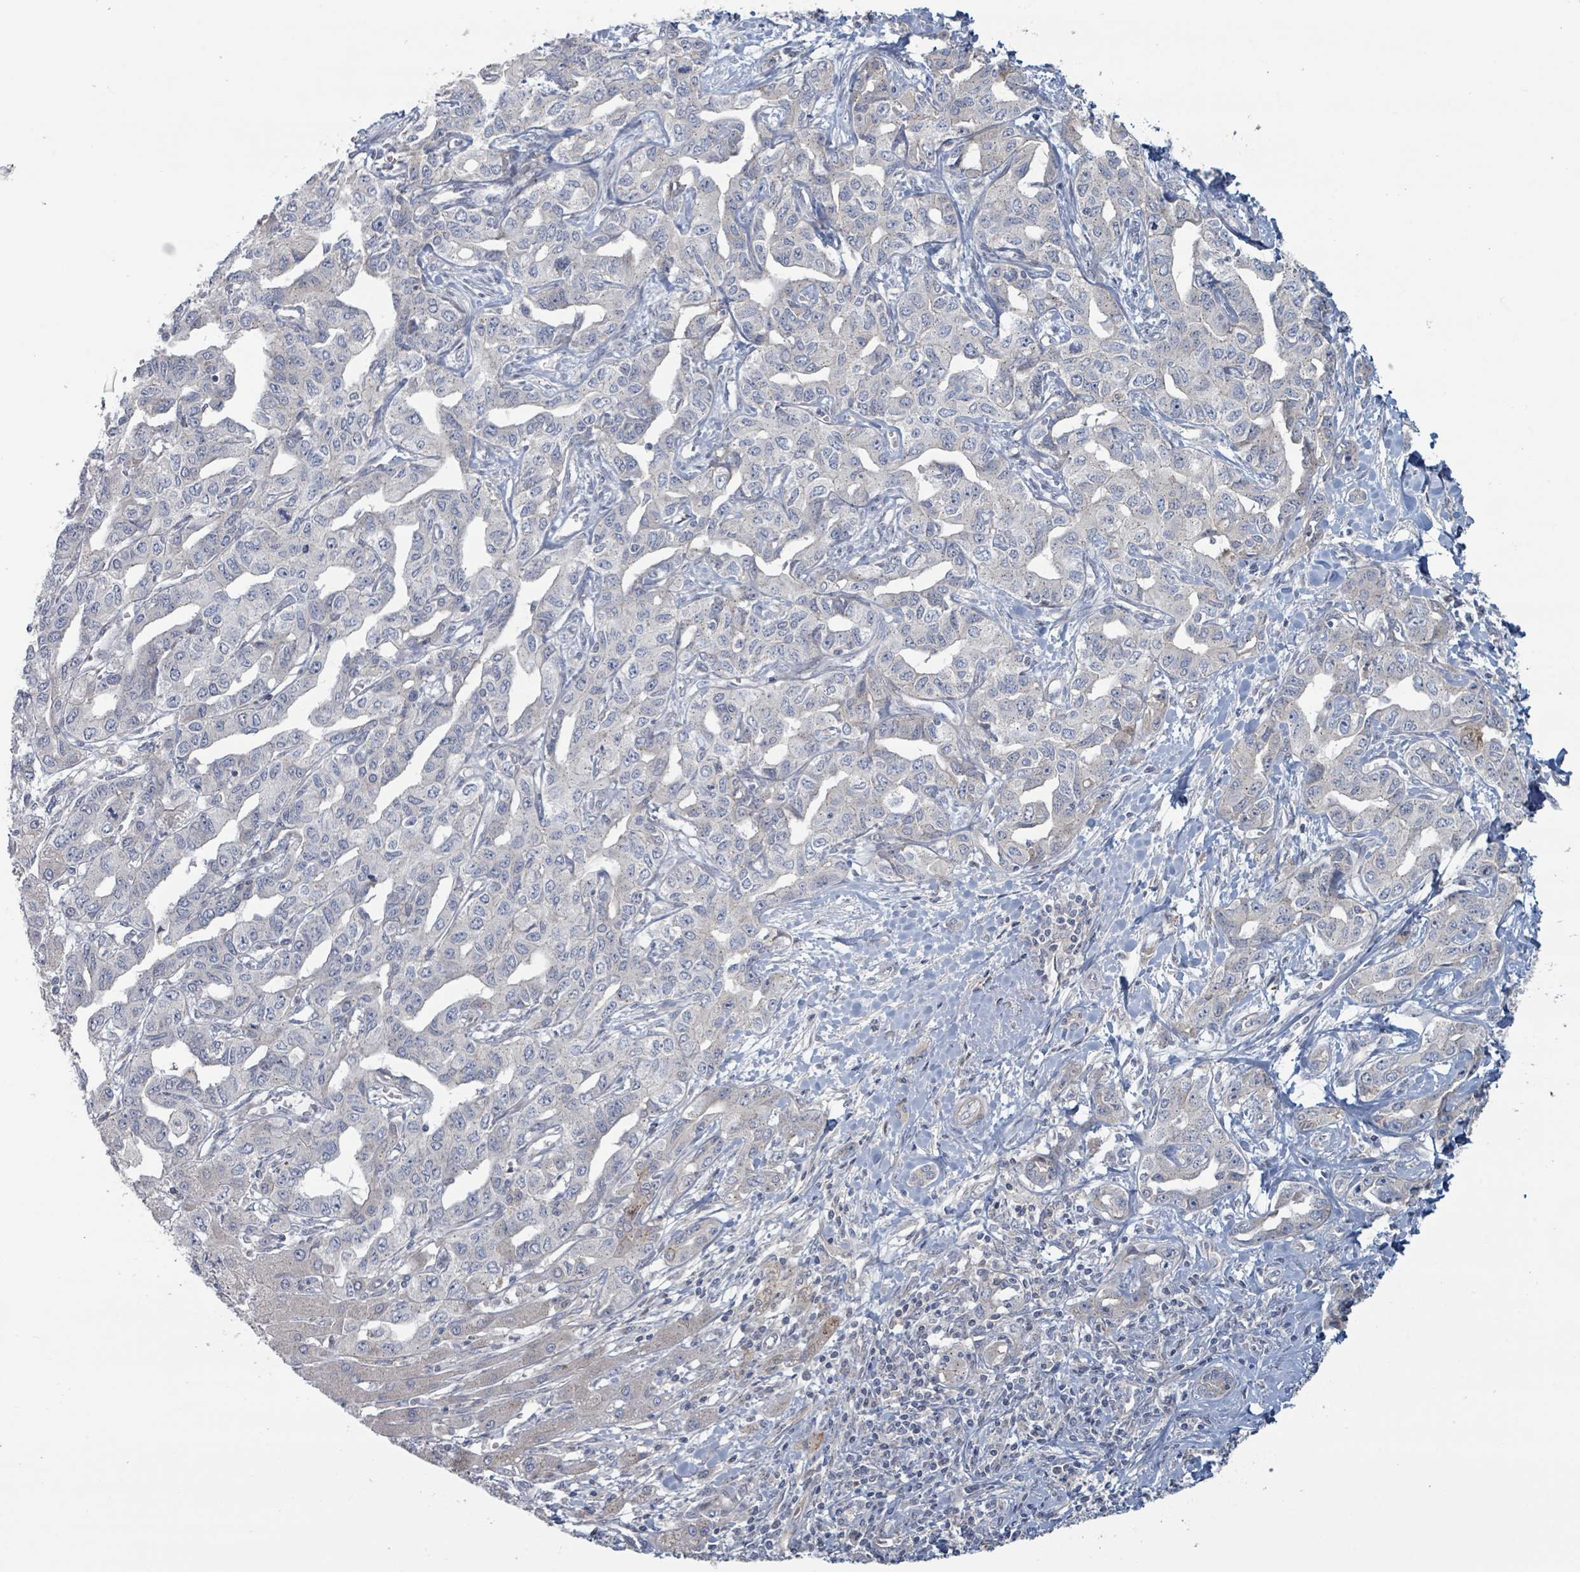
{"staining": {"intensity": "negative", "quantity": "none", "location": "none"}, "tissue": "liver cancer", "cell_type": "Tumor cells", "image_type": "cancer", "snomed": [{"axis": "morphology", "description": "Cholangiocarcinoma"}, {"axis": "topography", "description": "Liver"}], "caption": "There is no significant staining in tumor cells of liver cholangiocarcinoma.", "gene": "COL5A3", "patient": {"sex": "male", "age": 59}}